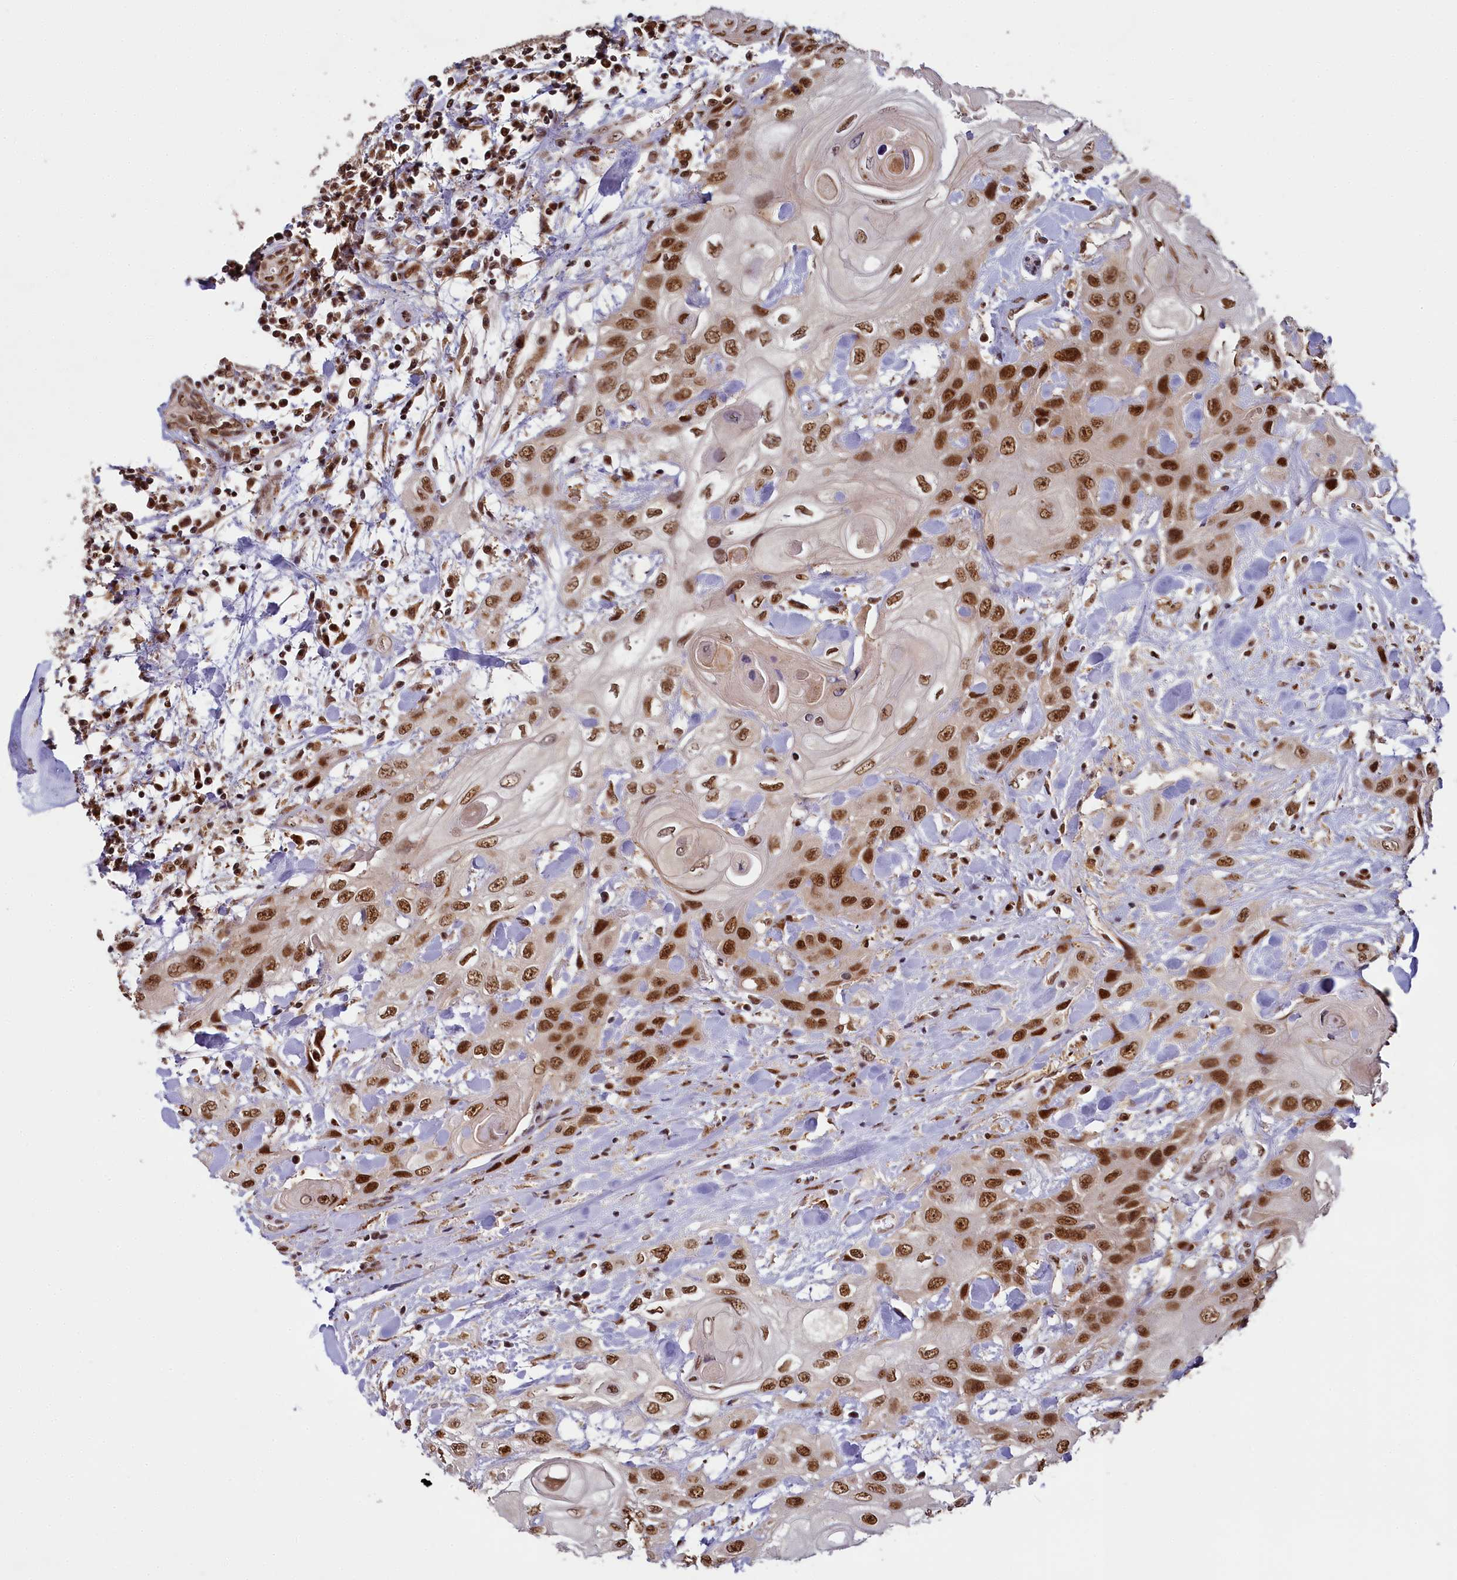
{"staining": {"intensity": "strong", "quantity": ">75%", "location": "nuclear"}, "tissue": "head and neck cancer", "cell_type": "Tumor cells", "image_type": "cancer", "snomed": [{"axis": "morphology", "description": "Squamous cell carcinoma, NOS"}, {"axis": "topography", "description": "Head-Neck"}], "caption": "A high-resolution image shows immunohistochemistry (IHC) staining of squamous cell carcinoma (head and neck), which reveals strong nuclear expression in approximately >75% of tumor cells.", "gene": "PPHLN1", "patient": {"sex": "female", "age": 43}}